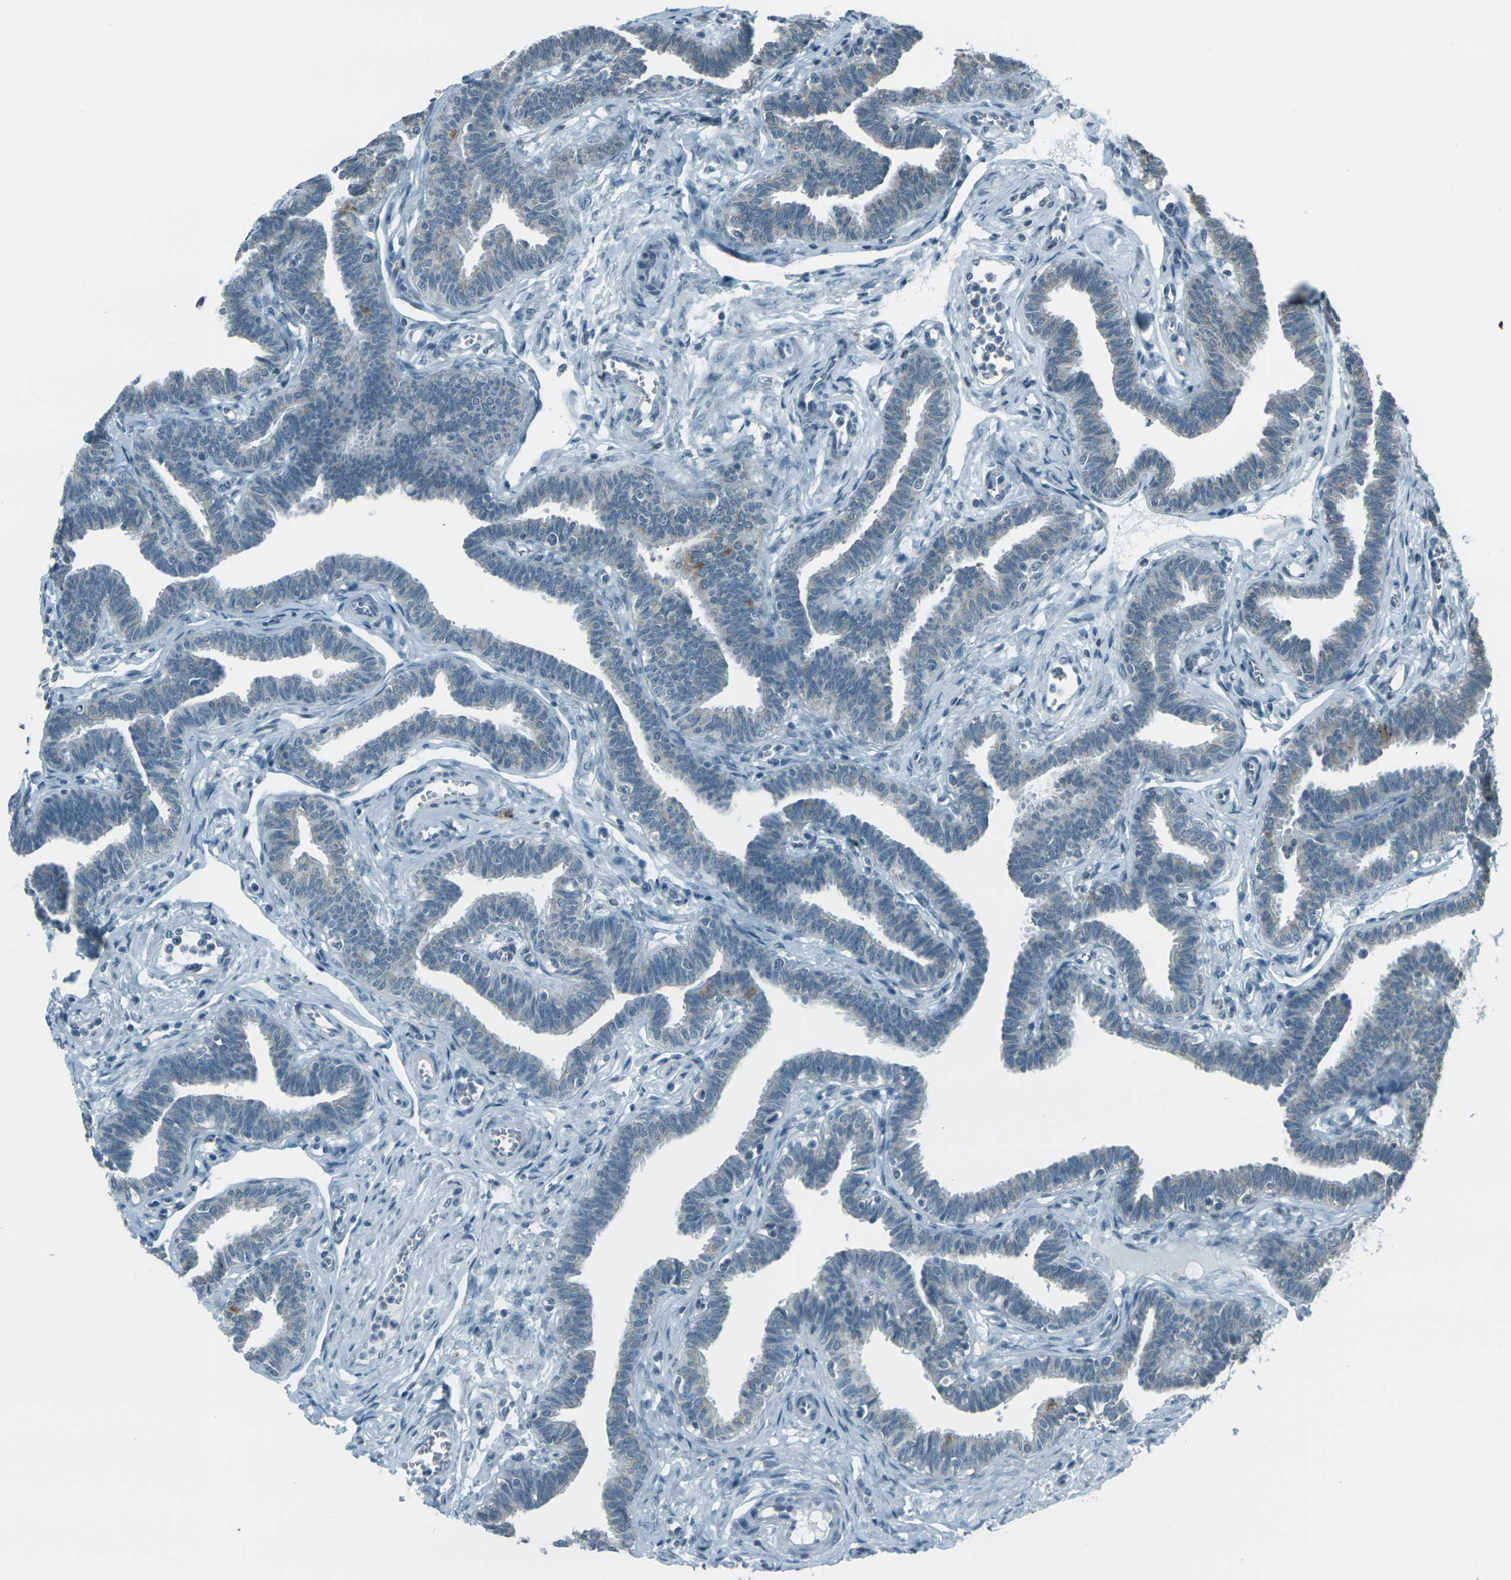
{"staining": {"intensity": "weak", "quantity": "25%-75%", "location": "cytoplasmic/membranous"}, "tissue": "fallopian tube", "cell_type": "Glandular cells", "image_type": "normal", "snomed": [{"axis": "morphology", "description": "Normal tissue, NOS"}, {"axis": "topography", "description": "Fallopian tube"}, {"axis": "topography", "description": "Ovary"}], "caption": "A brown stain shows weak cytoplasmic/membranous staining of a protein in glandular cells of normal fallopian tube. The protein is stained brown, and the nuclei are stained in blue (DAB IHC with brightfield microscopy, high magnification).", "gene": "H2BC1", "patient": {"sex": "female", "age": 23}}